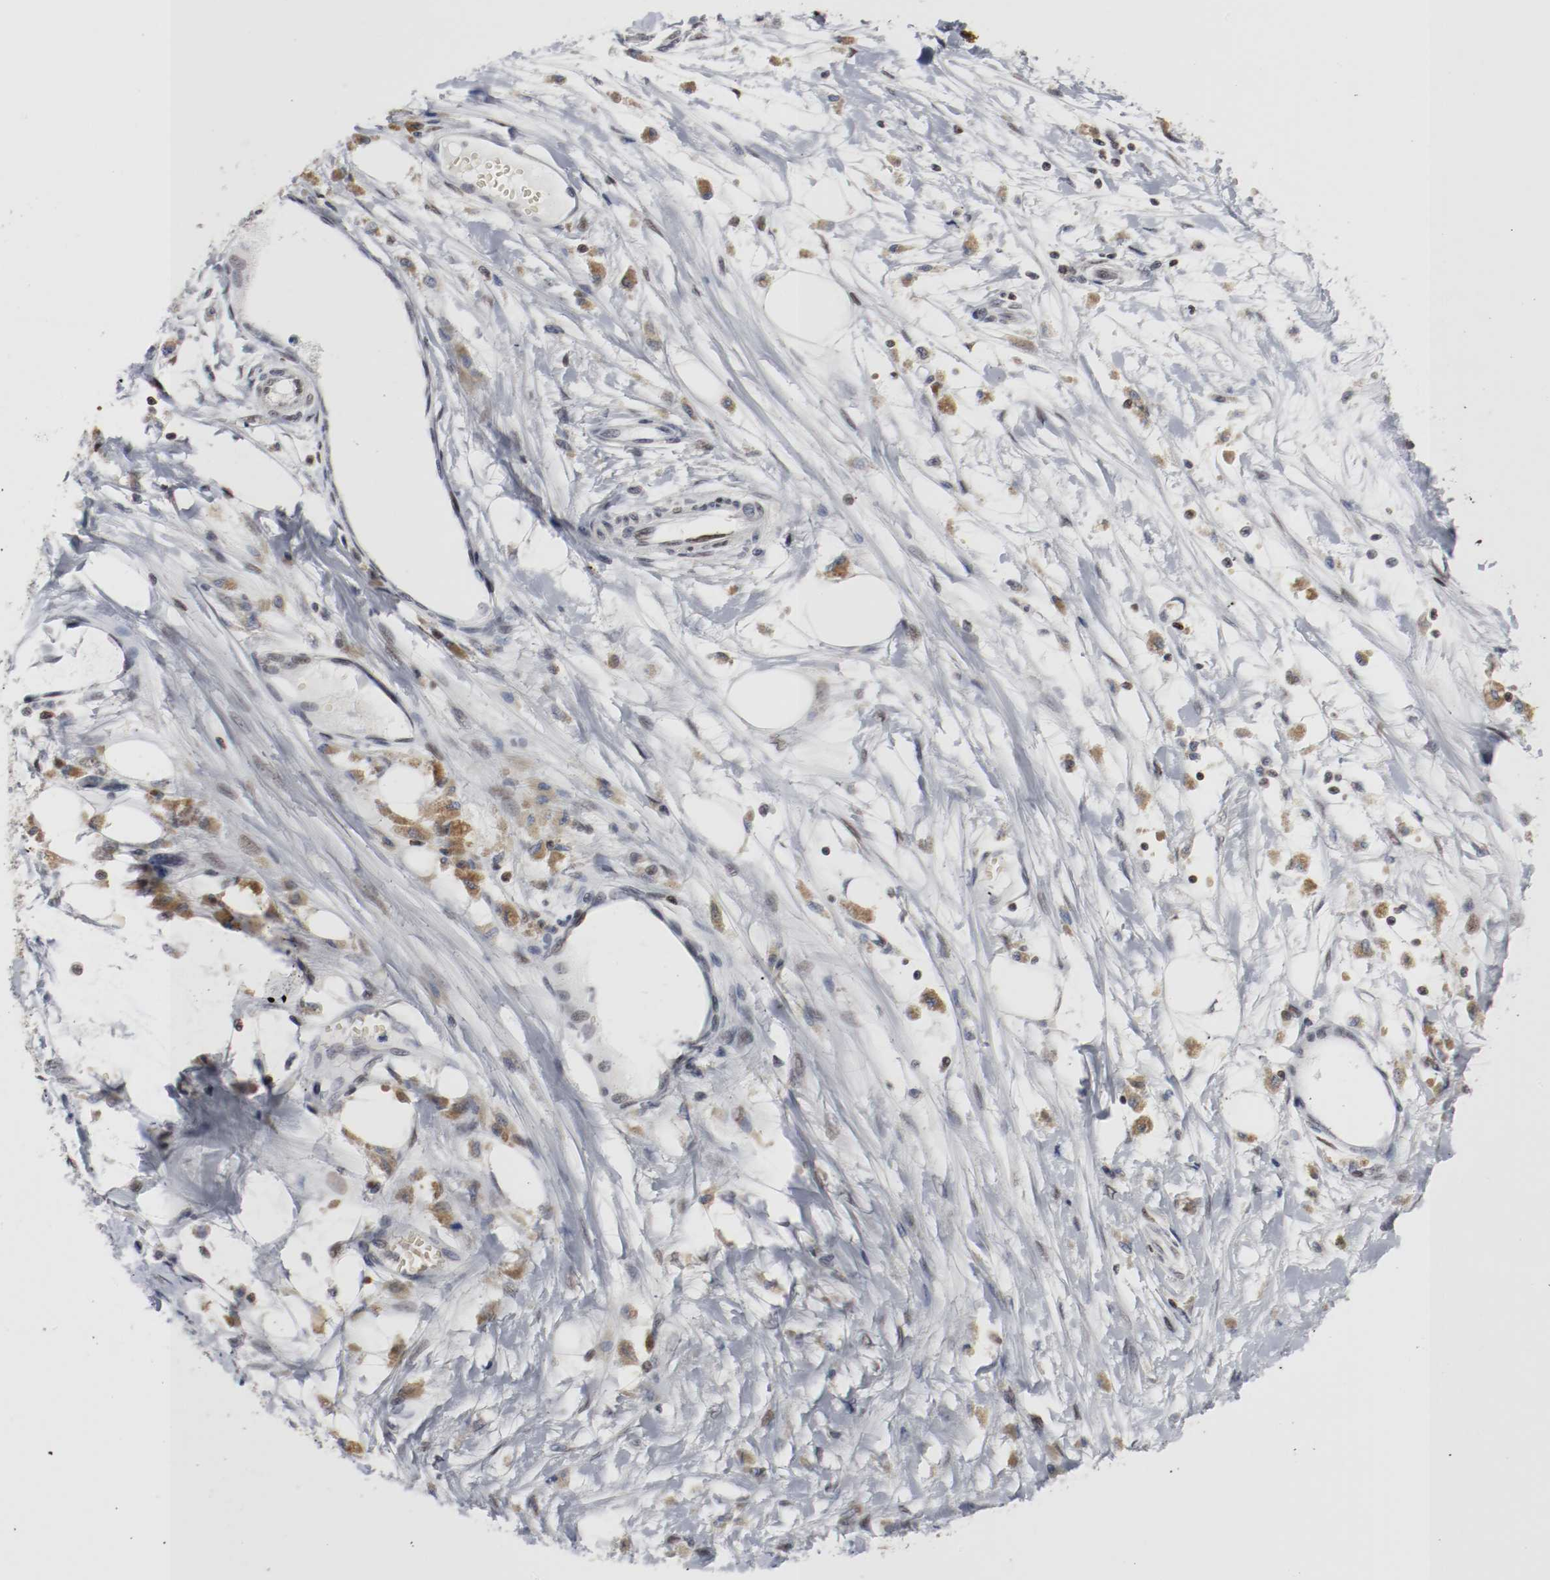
{"staining": {"intensity": "negative", "quantity": "none", "location": "none"}, "tissue": "melanoma", "cell_type": "Tumor cells", "image_type": "cancer", "snomed": [{"axis": "morphology", "description": "Malignant melanoma, Metastatic site"}, {"axis": "topography", "description": "Lymph node"}], "caption": "Tumor cells are negative for protein expression in human malignant melanoma (metastatic site).", "gene": "JUND", "patient": {"sex": "male", "age": 59}}